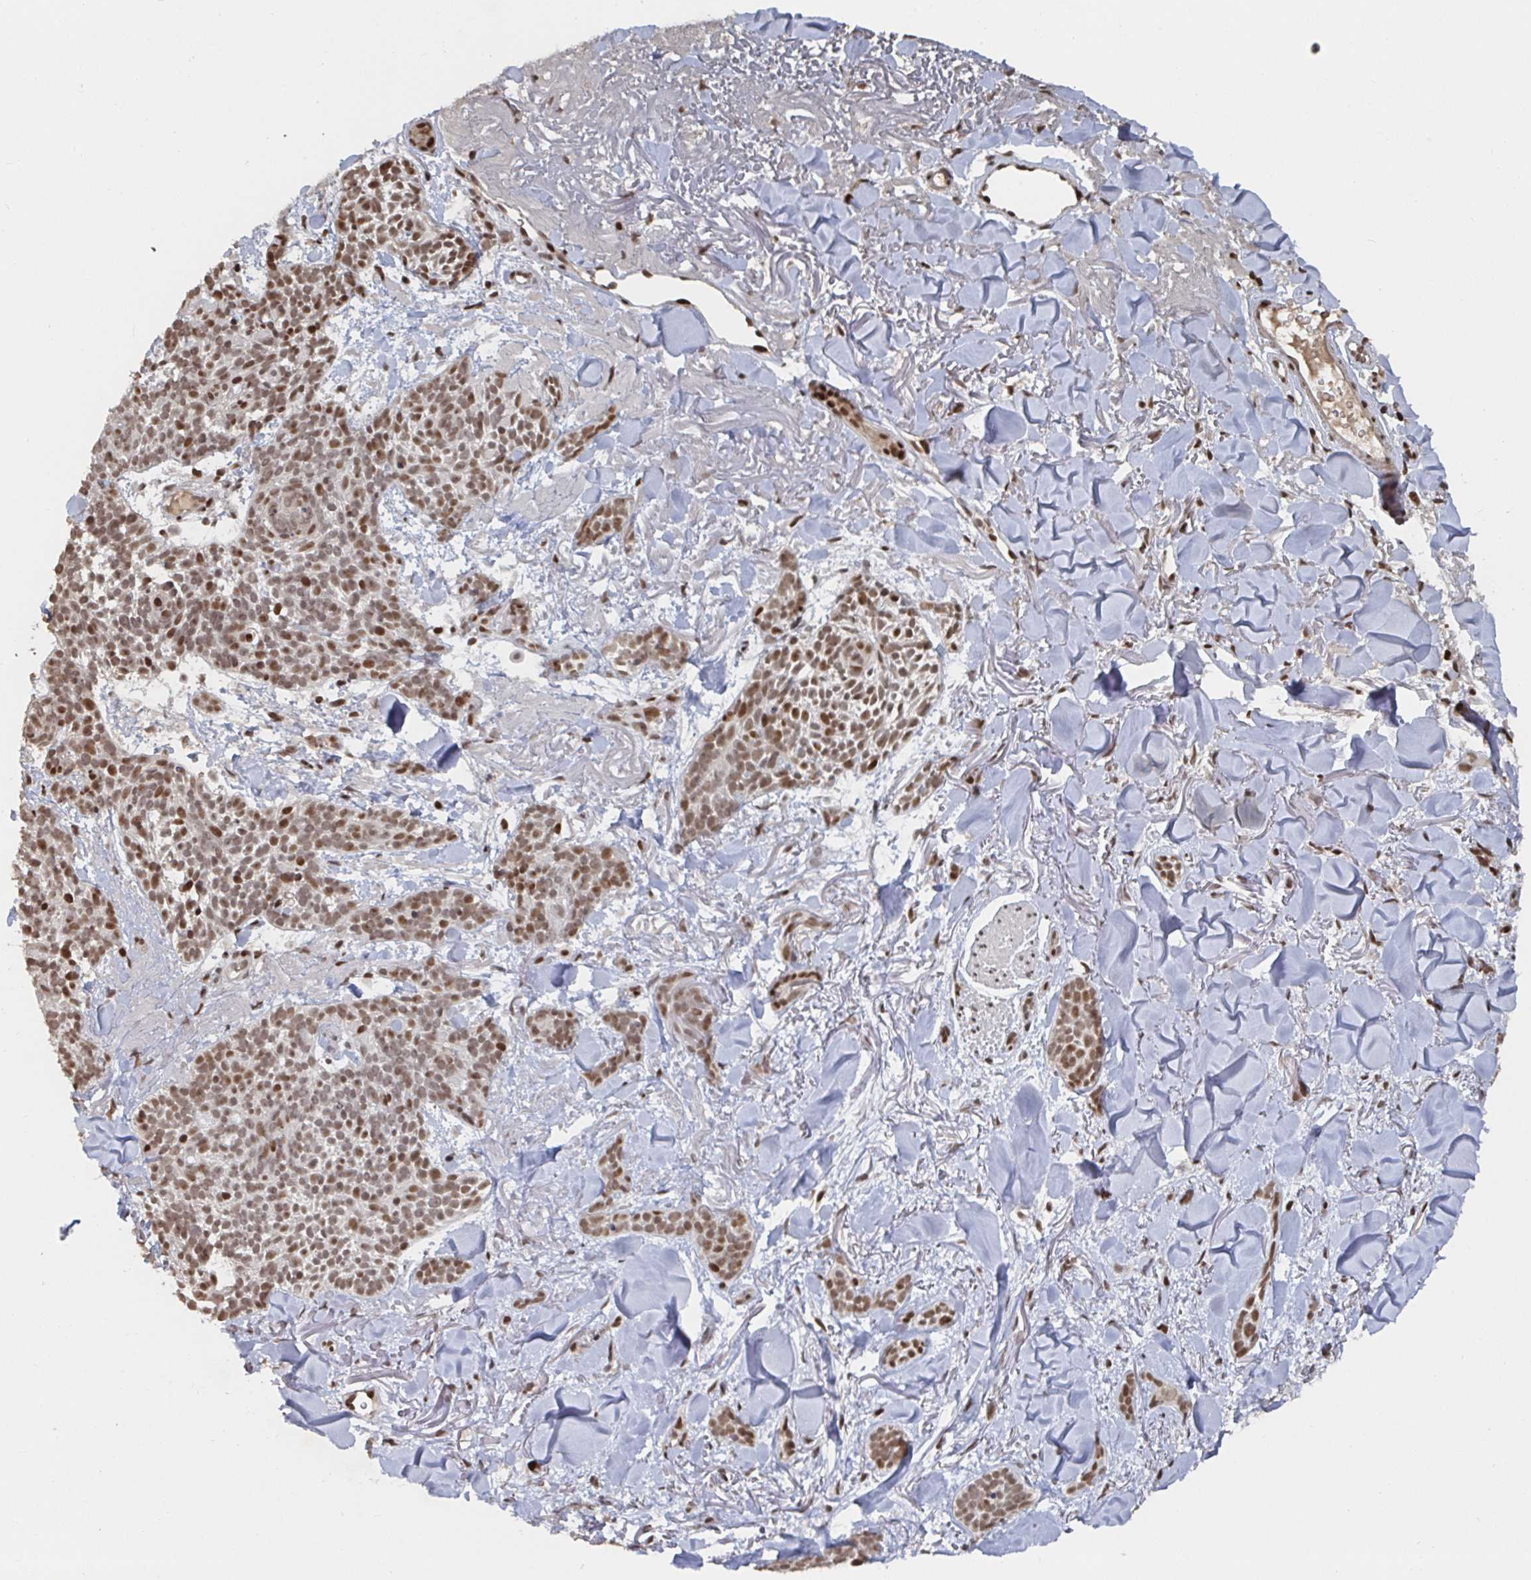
{"staining": {"intensity": "moderate", "quantity": ">75%", "location": "nuclear"}, "tissue": "skin cancer", "cell_type": "Tumor cells", "image_type": "cancer", "snomed": [{"axis": "morphology", "description": "Basal cell carcinoma"}, {"axis": "morphology", "description": "BCC, high aggressive"}, {"axis": "topography", "description": "Skin"}], "caption": "Moderate nuclear expression for a protein is identified in approximately >75% of tumor cells of skin cancer (bcc,  high aggressive) using immunohistochemistry.", "gene": "ZDHHC12", "patient": {"sex": "female", "age": 86}}